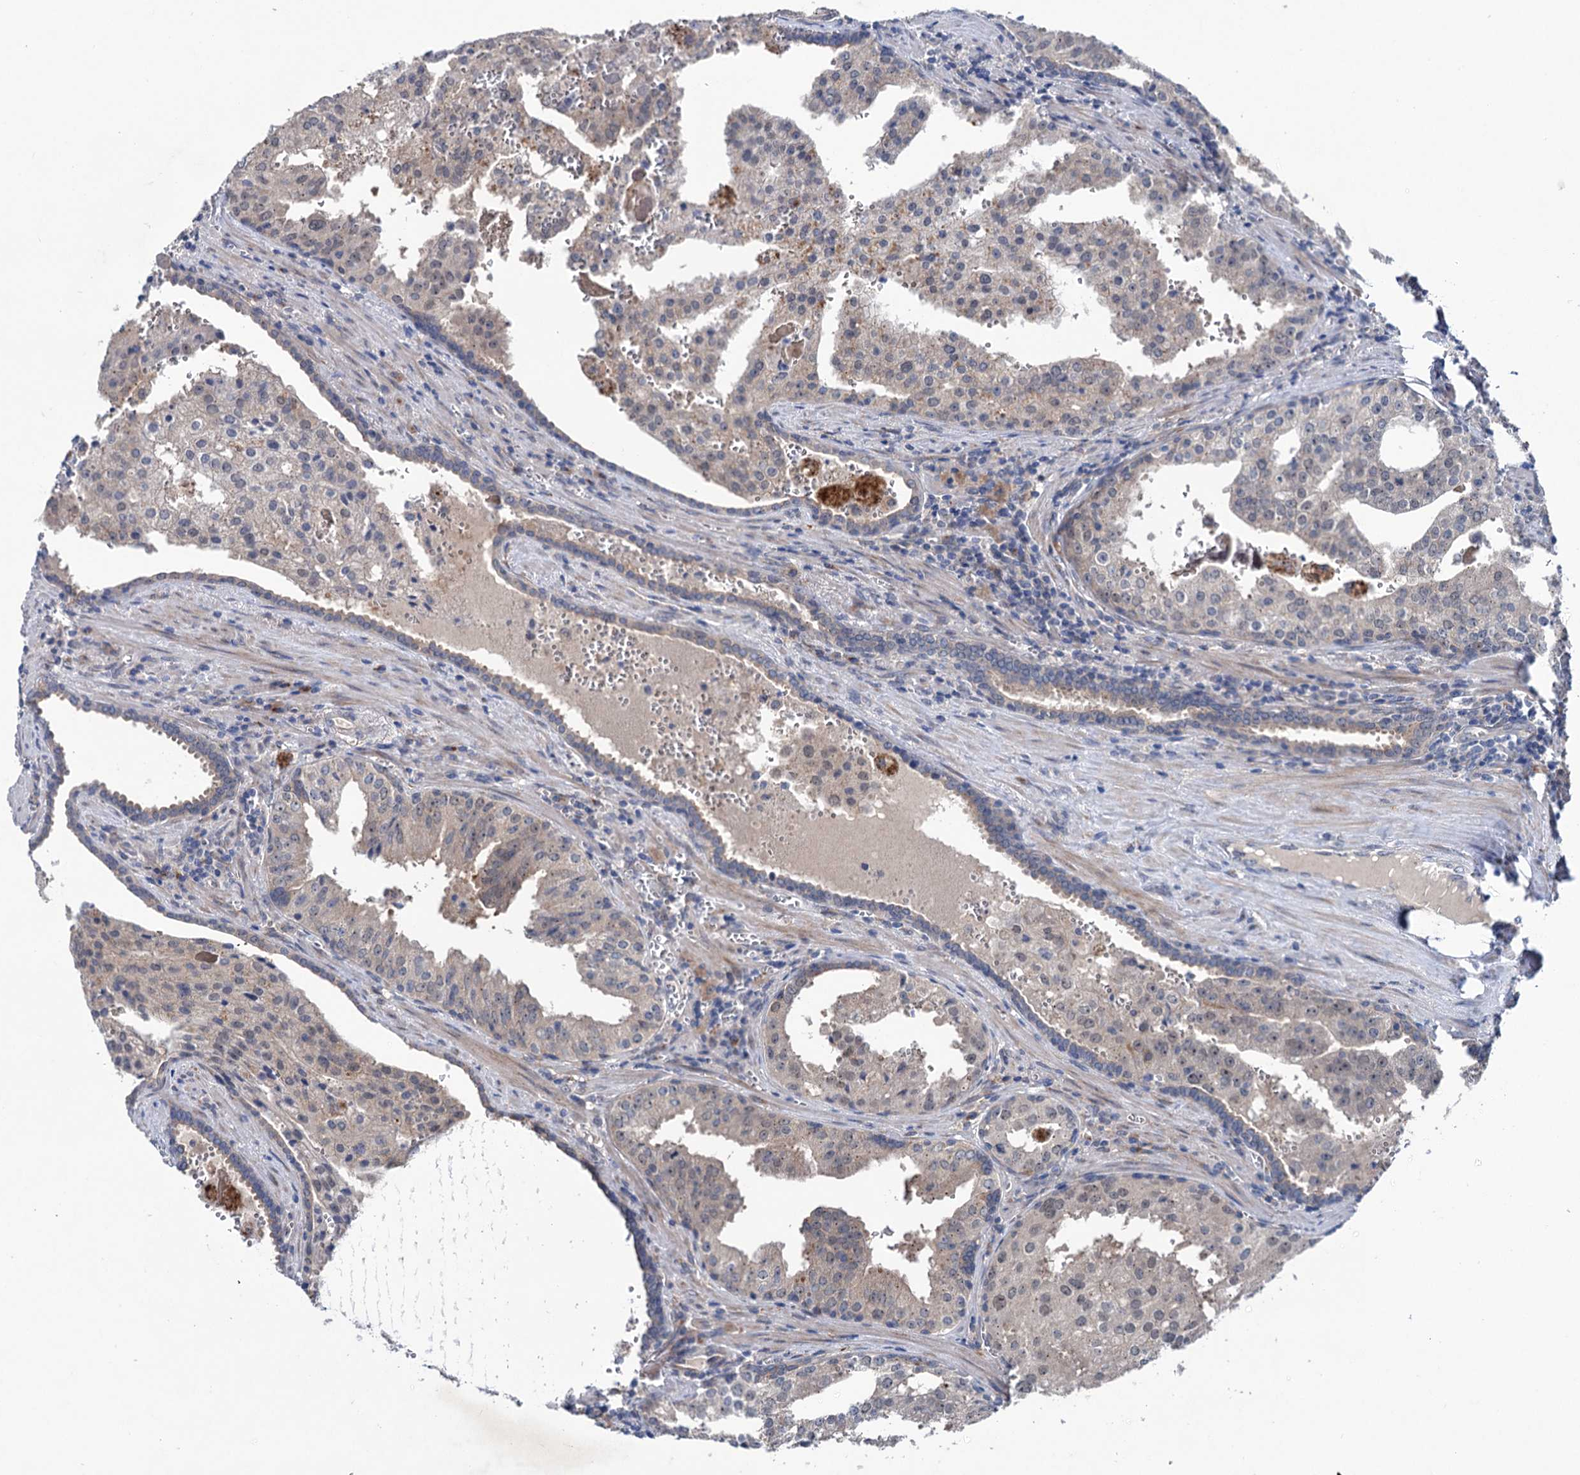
{"staining": {"intensity": "weak", "quantity": "<25%", "location": "nuclear"}, "tissue": "prostate cancer", "cell_type": "Tumor cells", "image_type": "cancer", "snomed": [{"axis": "morphology", "description": "Adenocarcinoma, High grade"}, {"axis": "topography", "description": "Prostate"}], "caption": "Tumor cells show no significant protein staining in prostate high-grade adenocarcinoma. Nuclei are stained in blue.", "gene": "EYA4", "patient": {"sex": "male", "age": 68}}